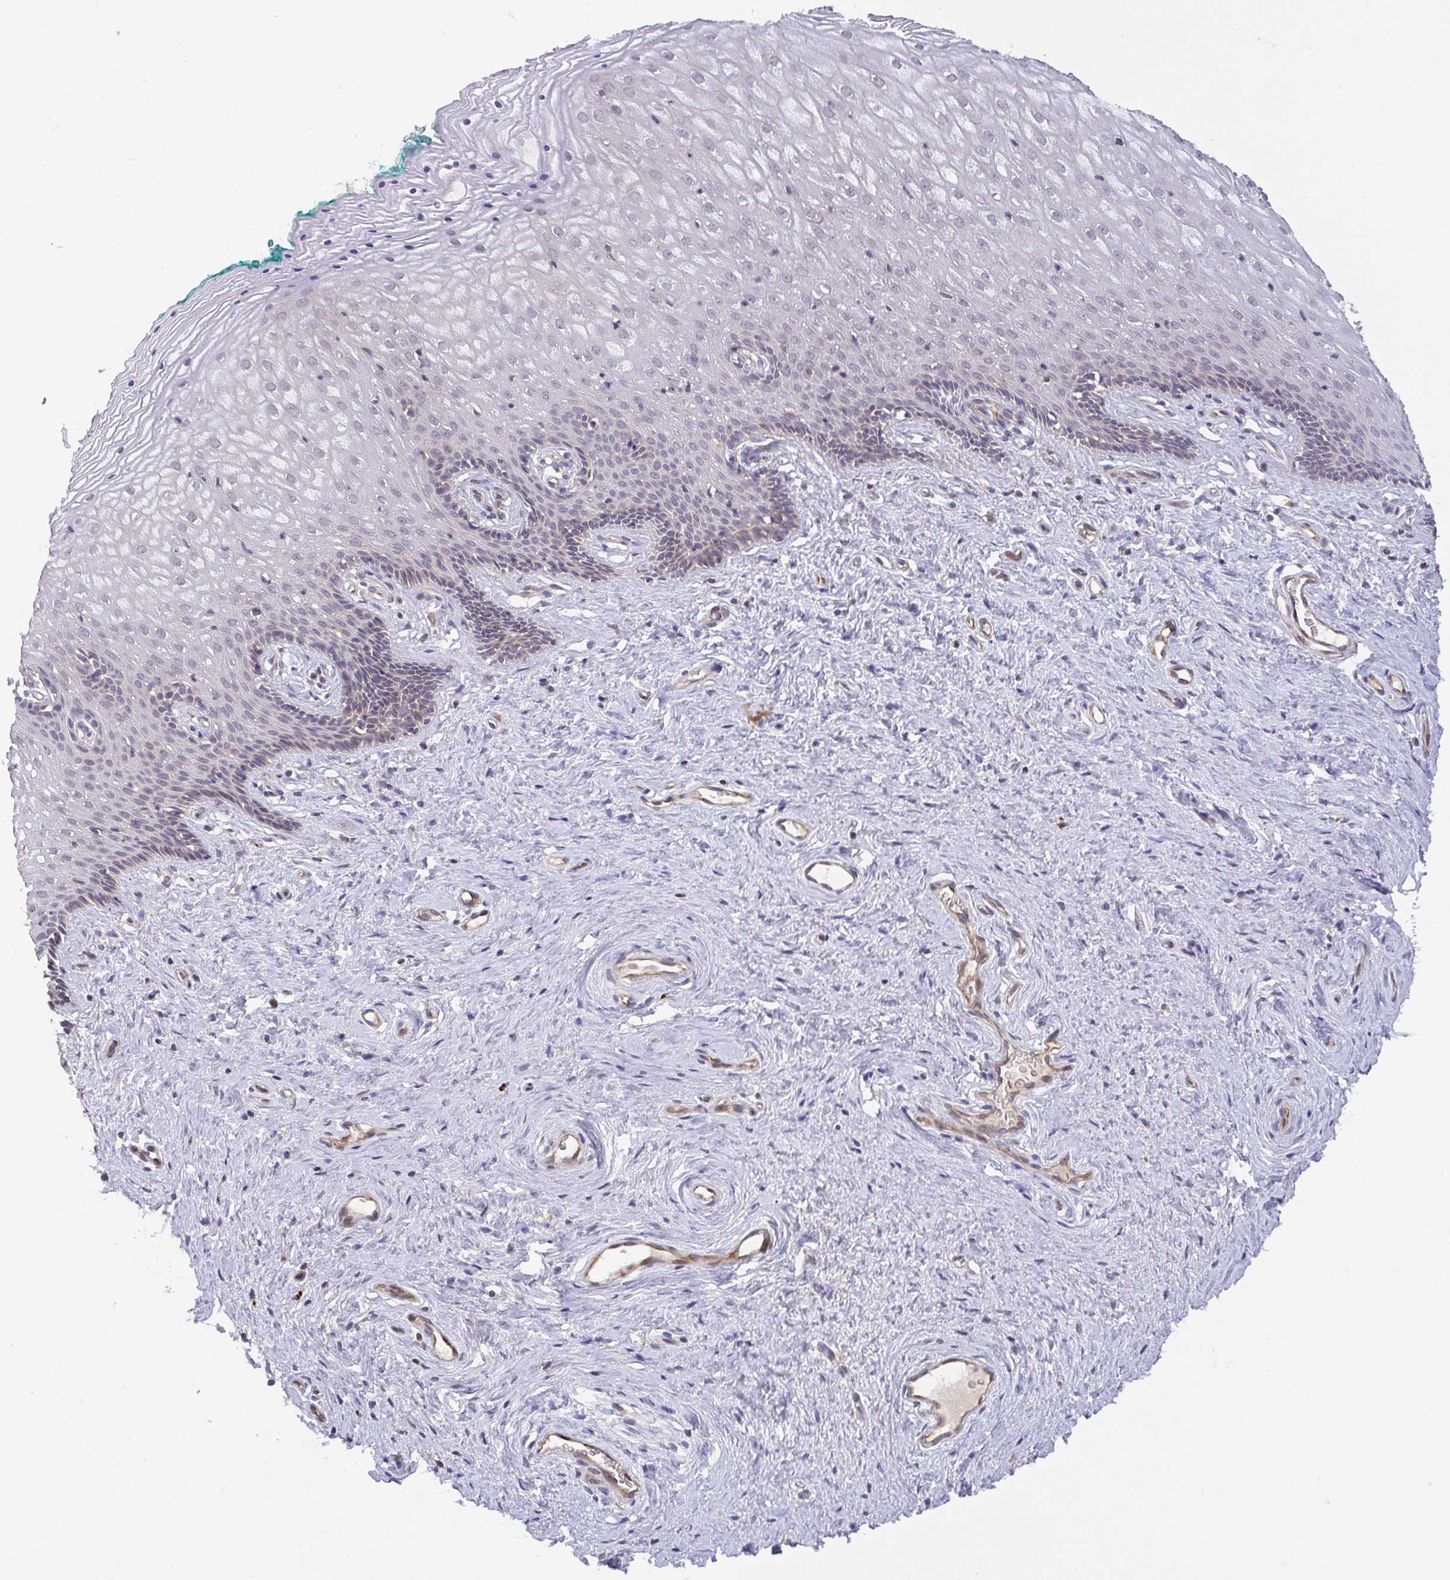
{"staining": {"intensity": "negative", "quantity": "none", "location": "none"}, "tissue": "vagina", "cell_type": "Squamous epithelial cells", "image_type": "normal", "snomed": [{"axis": "morphology", "description": "Normal tissue, NOS"}, {"axis": "topography", "description": "Vagina"}], "caption": "DAB immunohistochemical staining of benign human vagina reveals no significant positivity in squamous epithelial cells.", "gene": "OSBPL7", "patient": {"sex": "female", "age": 45}}